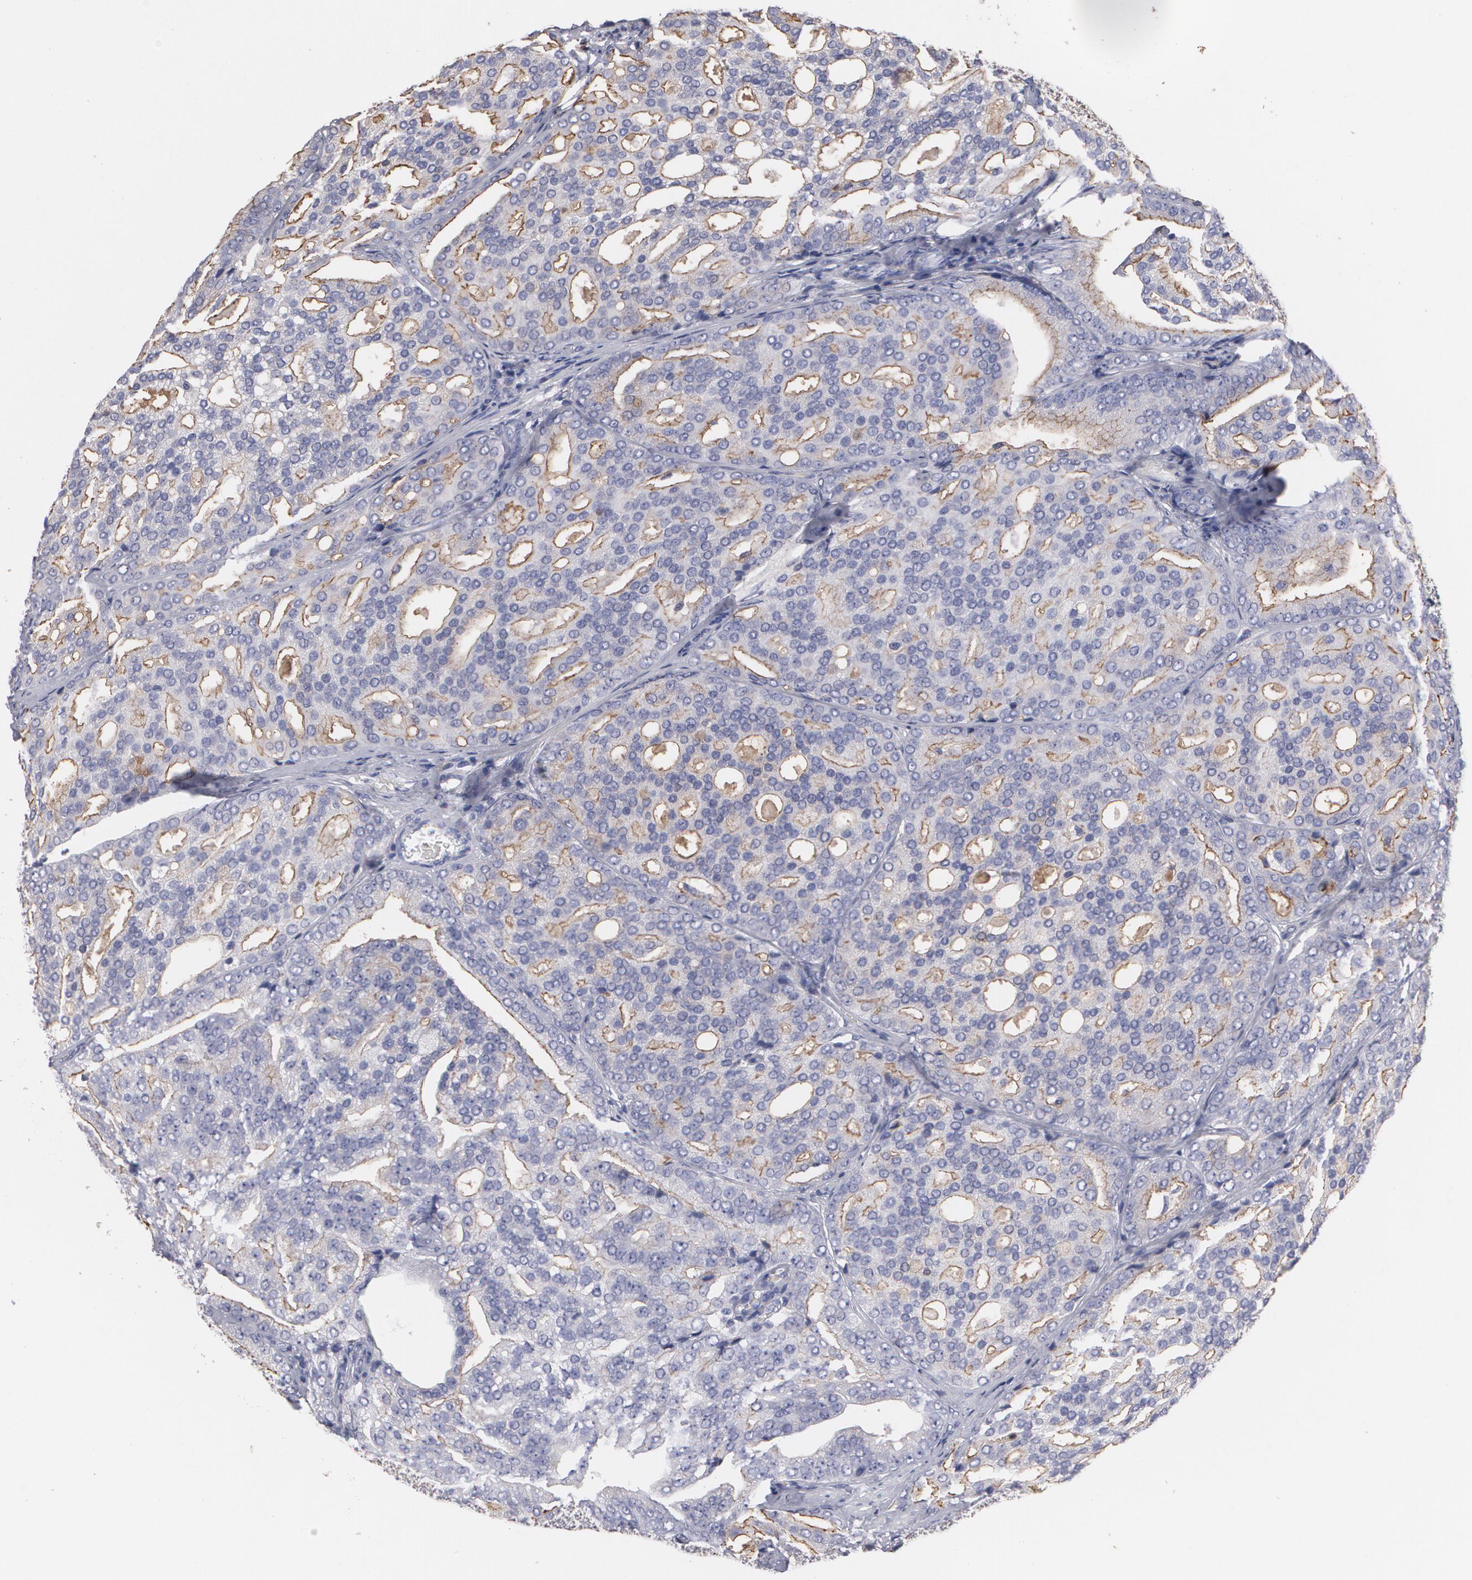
{"staining": {"intensity": "negative", "quantity": "none", "location": "none"}, "tissue": "prostate cancer", "cell_type": "Tumor cells", "image_type": "cancer", "snomed": [{"axis": "morphology", "description": "Adenocarcinoma, High grade"}, {"axis": "topography", "description": "Prostate"}], "caption": "Immunohistochemistry micrograph of prostate cancer stained for a protein (brown), which demonstrates no staining in tumor cells.", "gene": "FBLN1", "patient": {"sex": "male", "age": 64}}